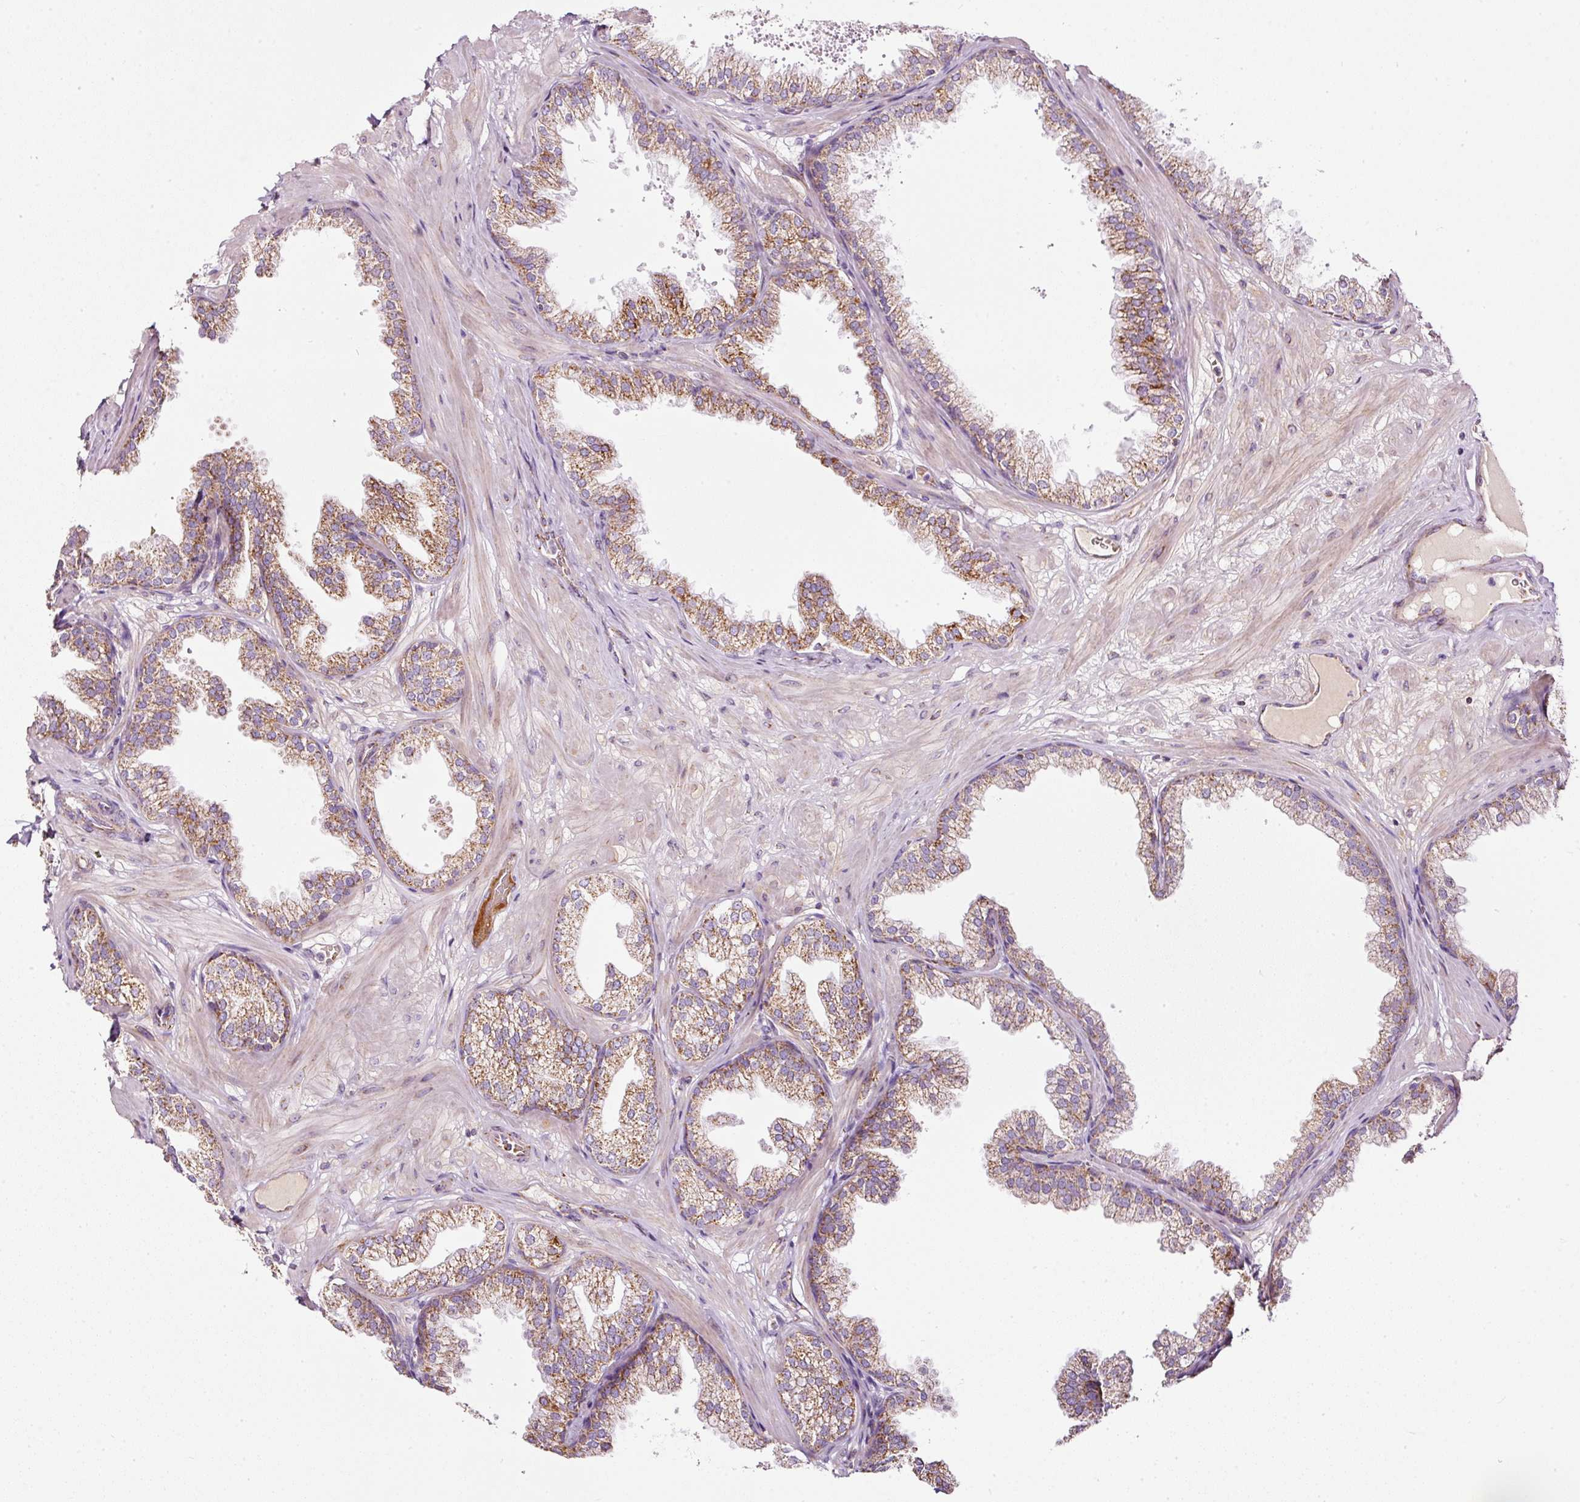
{"staining": {"intensity": "moderate", "quantity": ">75%", "location": "cytoplasmic/membranous"}, "tissue": "prostate", "cell_type": "Glandular cells", "image_type": "normal", "snomed": [{"axis": "morphology", "description": "Normal tissue, NOS"}, {"axis": "topography", "description": "Prostate"}], "caption": "Immunohistochemical staining of unremarkable prostate reveals medium levels of moderate cytoplasmic/membranous positivity in about >75% of glandular cells.", "gene": "SDHA", "patient": {"sex": "male", "age": 37}}